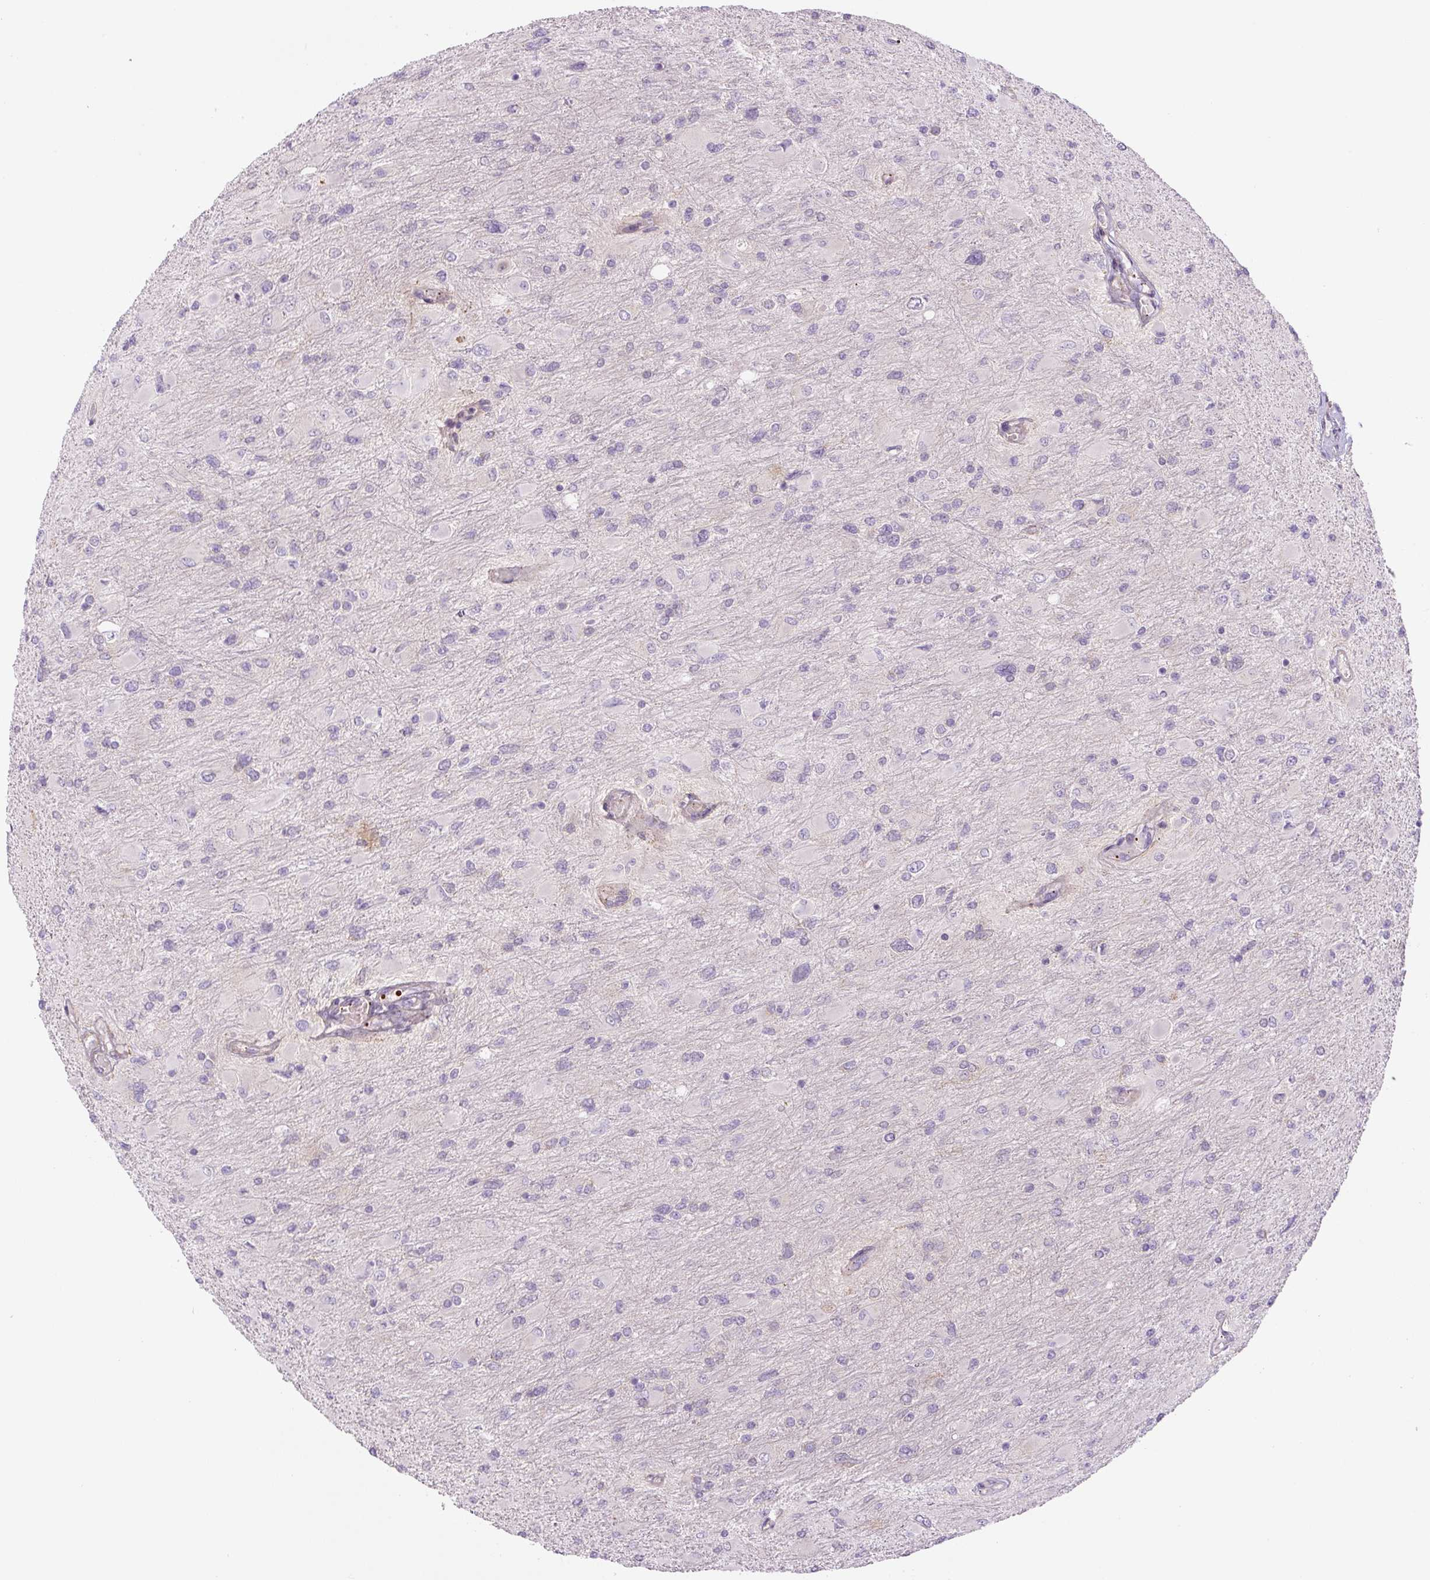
{"staining": {"intensity": "negative", "quantity": "none", "location": "none"}, "tissue": "glioma", "cell_type": "Tumor cells", "image_type": "cancer", "snomed": [{"axis": "morphology", "description": "Glioma, malignant, High grade"}, {"axis": "topography", "description": "Cerebral cortex"}], "caption": "DAB (3,3'-diaminobenzidine) immunohistochemical staining of human malignant glioma (high-grade) exhibits no significant staining in tumor cells.", "gene": "CCNI2", "patient": {"sex": "female", "age": 36}}